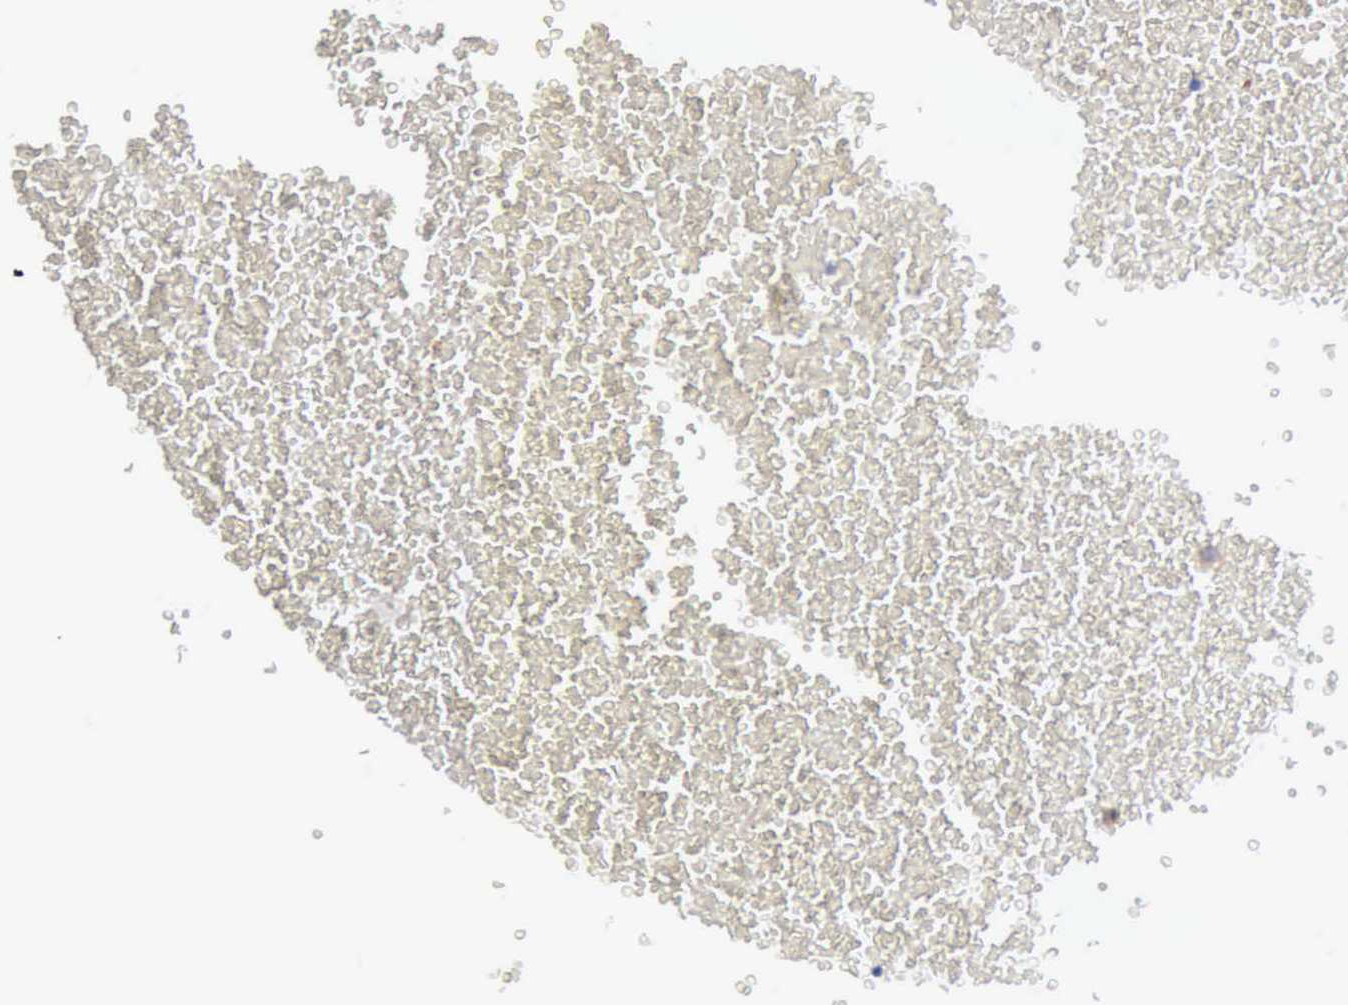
{"staining": {"intensity": "weak", "quantity": "25%-75%", "location": "cytoplasmic/membranous"}, "tissue": "testis cancer", "cell_type": "Tumor cells", "image_type": "cancer", "snomed": [{"axis": "morphology", "description": "Seminoma, NOS"}, {"axis": "topography", "description": "Testis"}], "caption": "Testis cancer (seminoma) stained for a protein (brown) exhibits weak cytoplasmic/membranous positive positivity in approximately 25%-75% of tumor cells.", "gene": "PHKA1", "patient": {"sex": "male", "age": 71}}